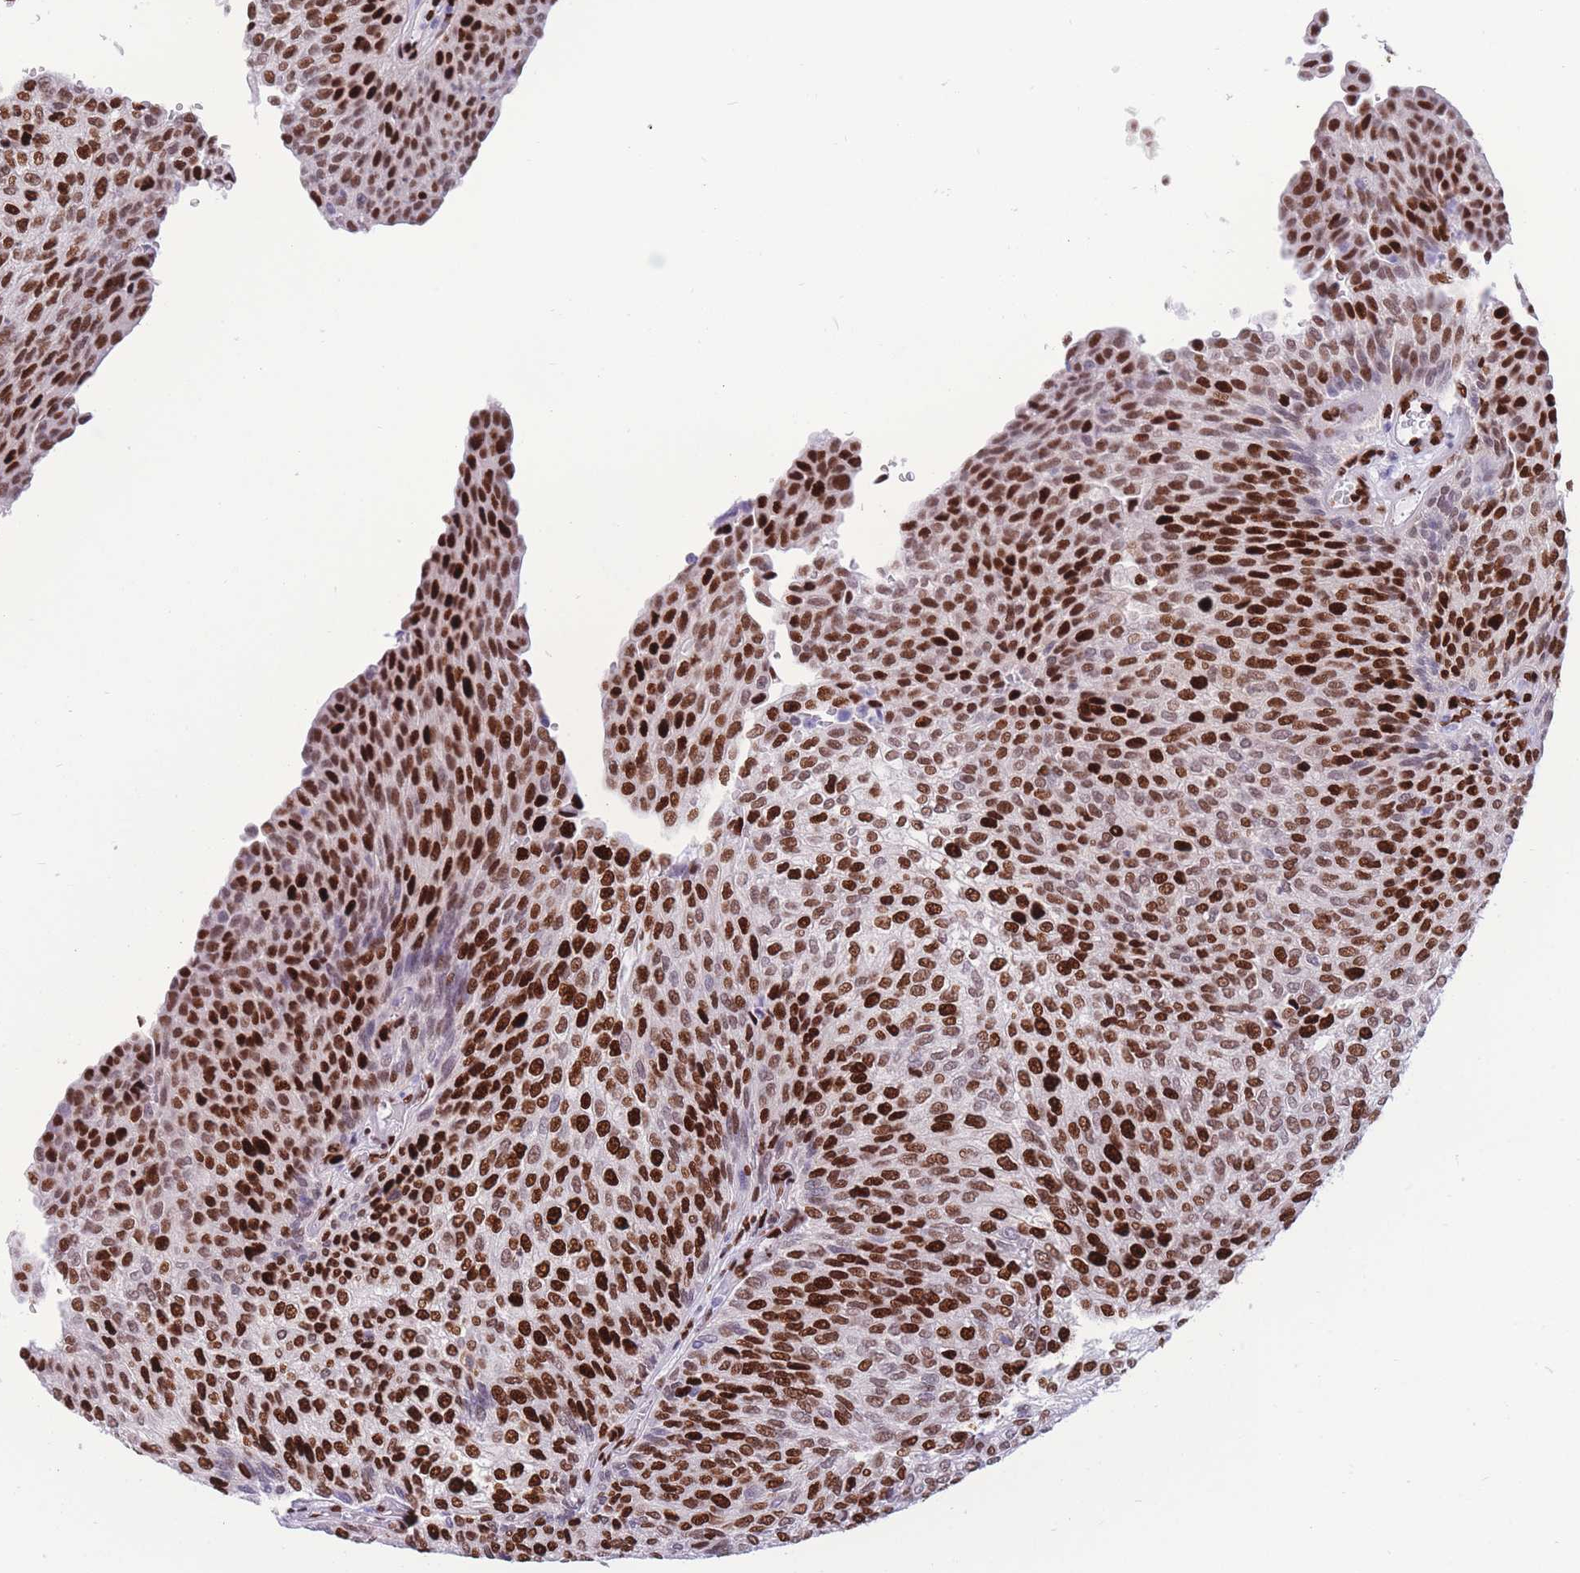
{"staining": {"intensity": "strong", "quantity": ">75%", "location": "nuclear"}, "tissue": "urothelial cancer", "cell_type": "Tumor cells", "image_type": "cancer", "snomed": [{"axis": "morphology", "description": "Urothelial carcinoma, Low grade"}, {"axis": "topography", "description": "Urinary bladder"}], "caption": "DAB immunohistochemical staining of low-grade urothelial carcinoma shows strong nuclear protein positivity in approximately >75% of tumor cells.", "gene": "NASP", "patient": {"sex": "female", "age": 79}}